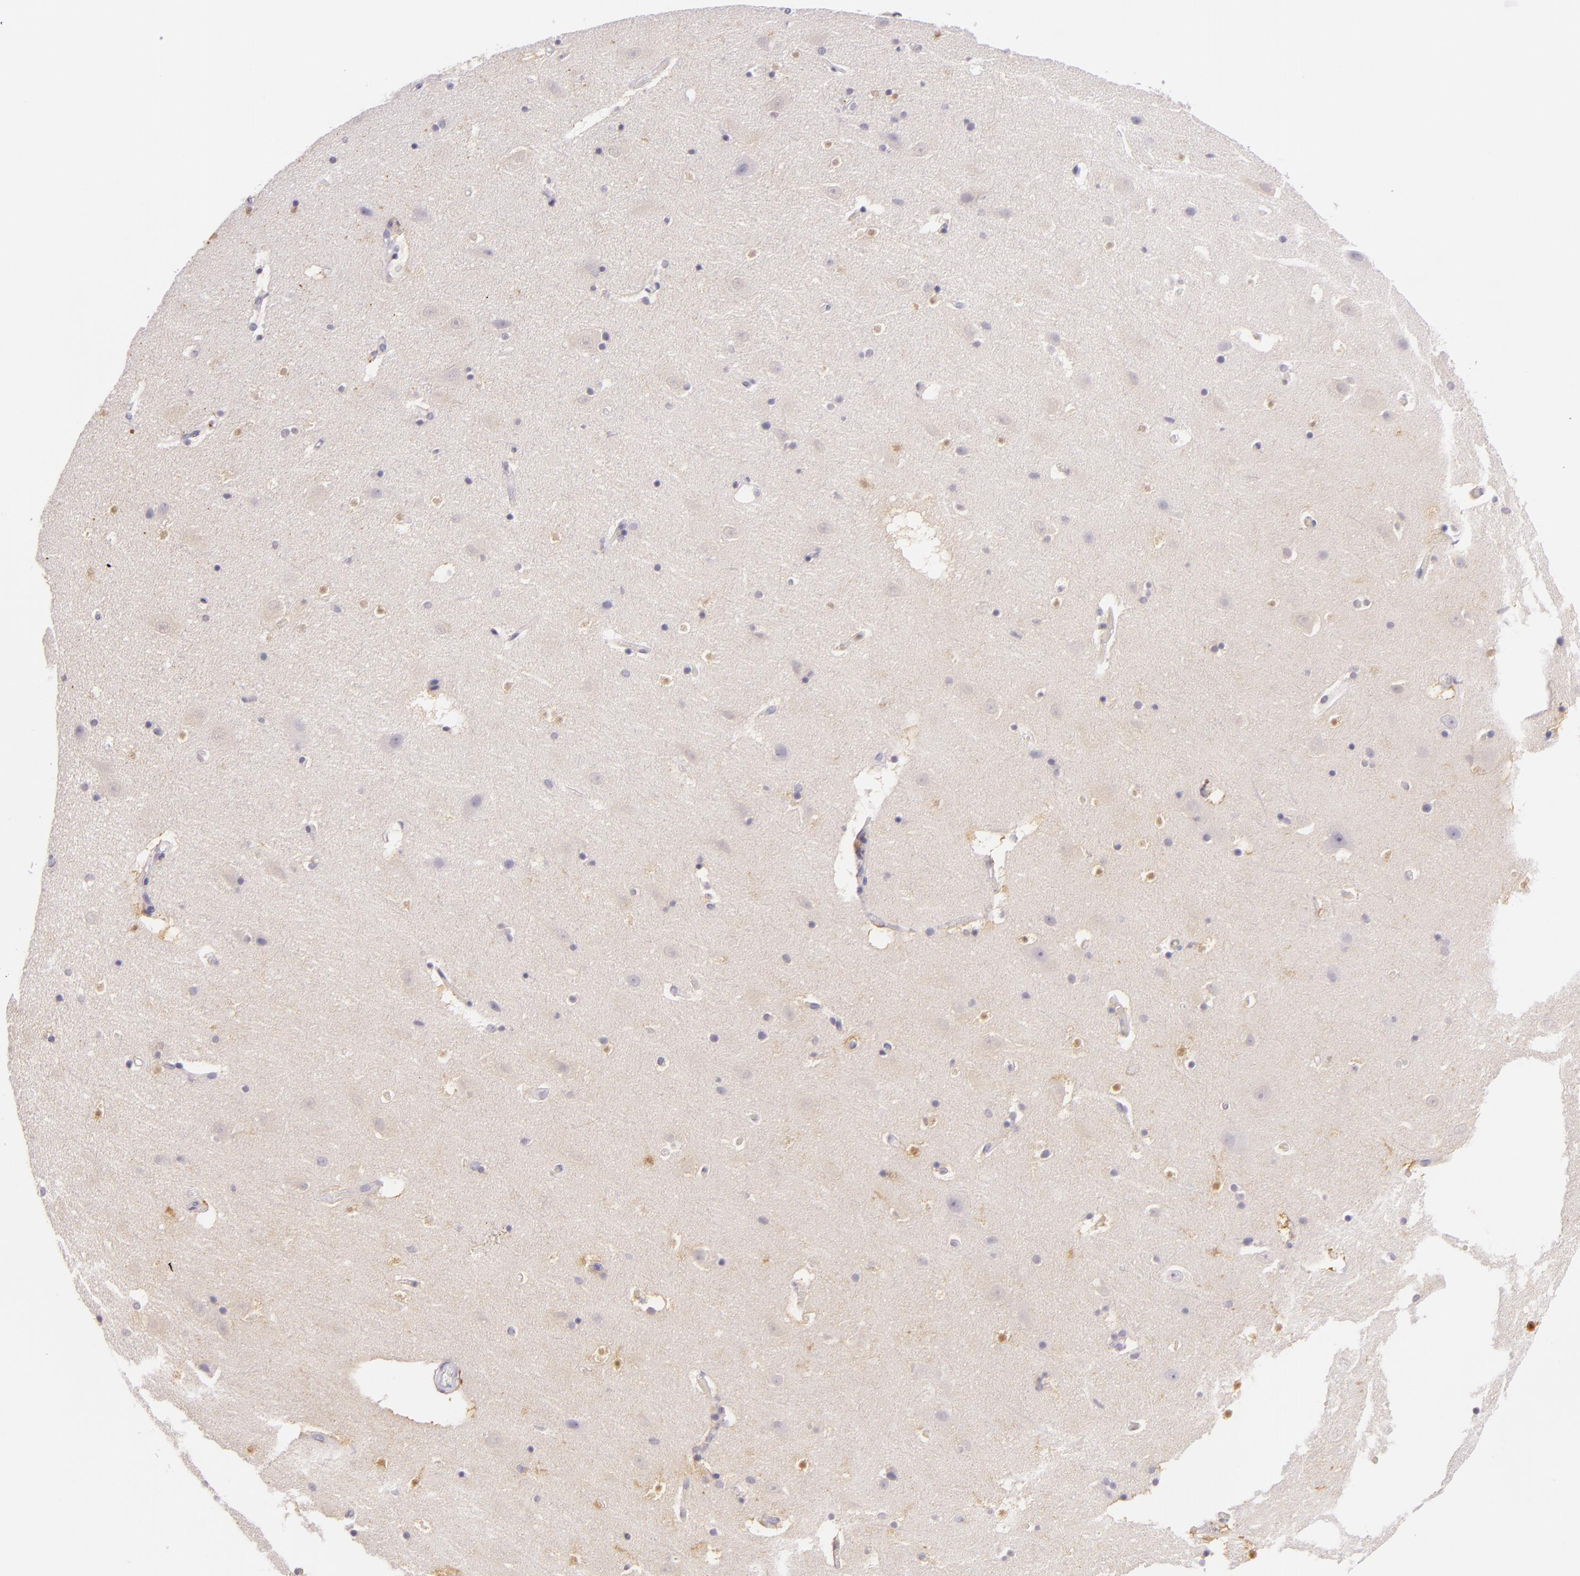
{"staining": {"intensity": "strong", "quantity": "<25%", "location": "cytoplasmic/membranous,nuclear"}, "tissue": "hippocampus", "cell_type": "Glial cells", "image_type": "normal", "snomed": [{"axis": "morphology", "description": "Normal tissue, NOS"}, {"axis": "topography", "description": "Hippocampus"}], "caption": "The immunohistochemical stain highlights strong cytoplasmic/membranous,nuclear expression in glial cells of unremarkable hippocampus.", "gene": "CBS", "patient": {"sex": "male", "age": 45}}